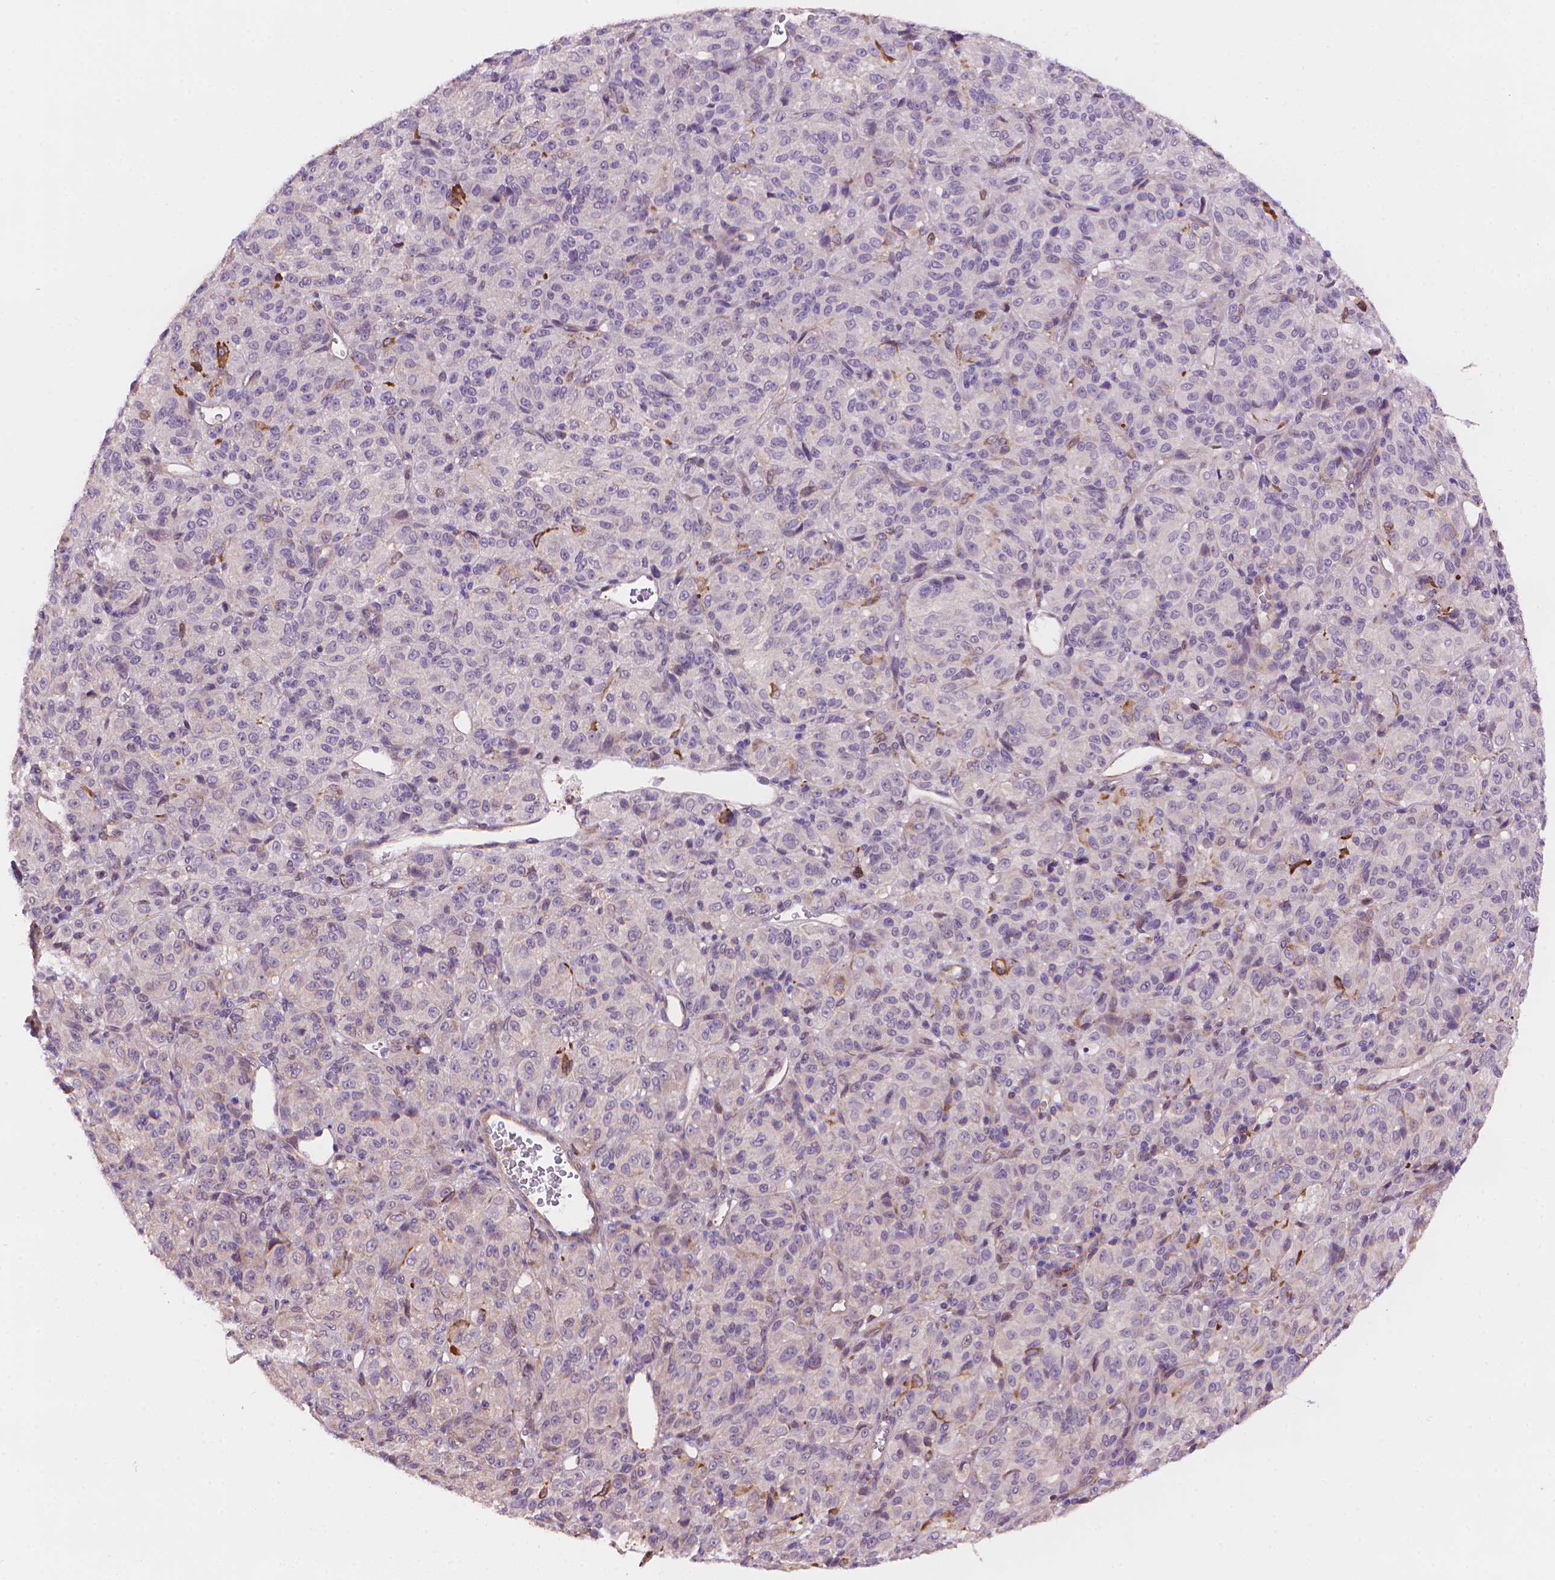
{"staining": {"intensity": "negative", "quantity": "none", "location": "none"}, "tissue": "melanoma", "cell_type": "Tumor cells", "image_type": "cancer", "snomed": [{"axis": "morphology", "description": "Malignant melanoma, Metastatic site"}, {"axis": "topography", "description": "Brain"}], "caption": "Tumor cells show no significant positivity in melanoma. Brightfield microscopy of immunohistochemistry stained with DAB (3,3'-diaminobenzidine) (brown) and hematoxylin (blue), captured at high magnification.", "gene": "AMMECR1", "patient": {"sex": "female", "age": 56}}